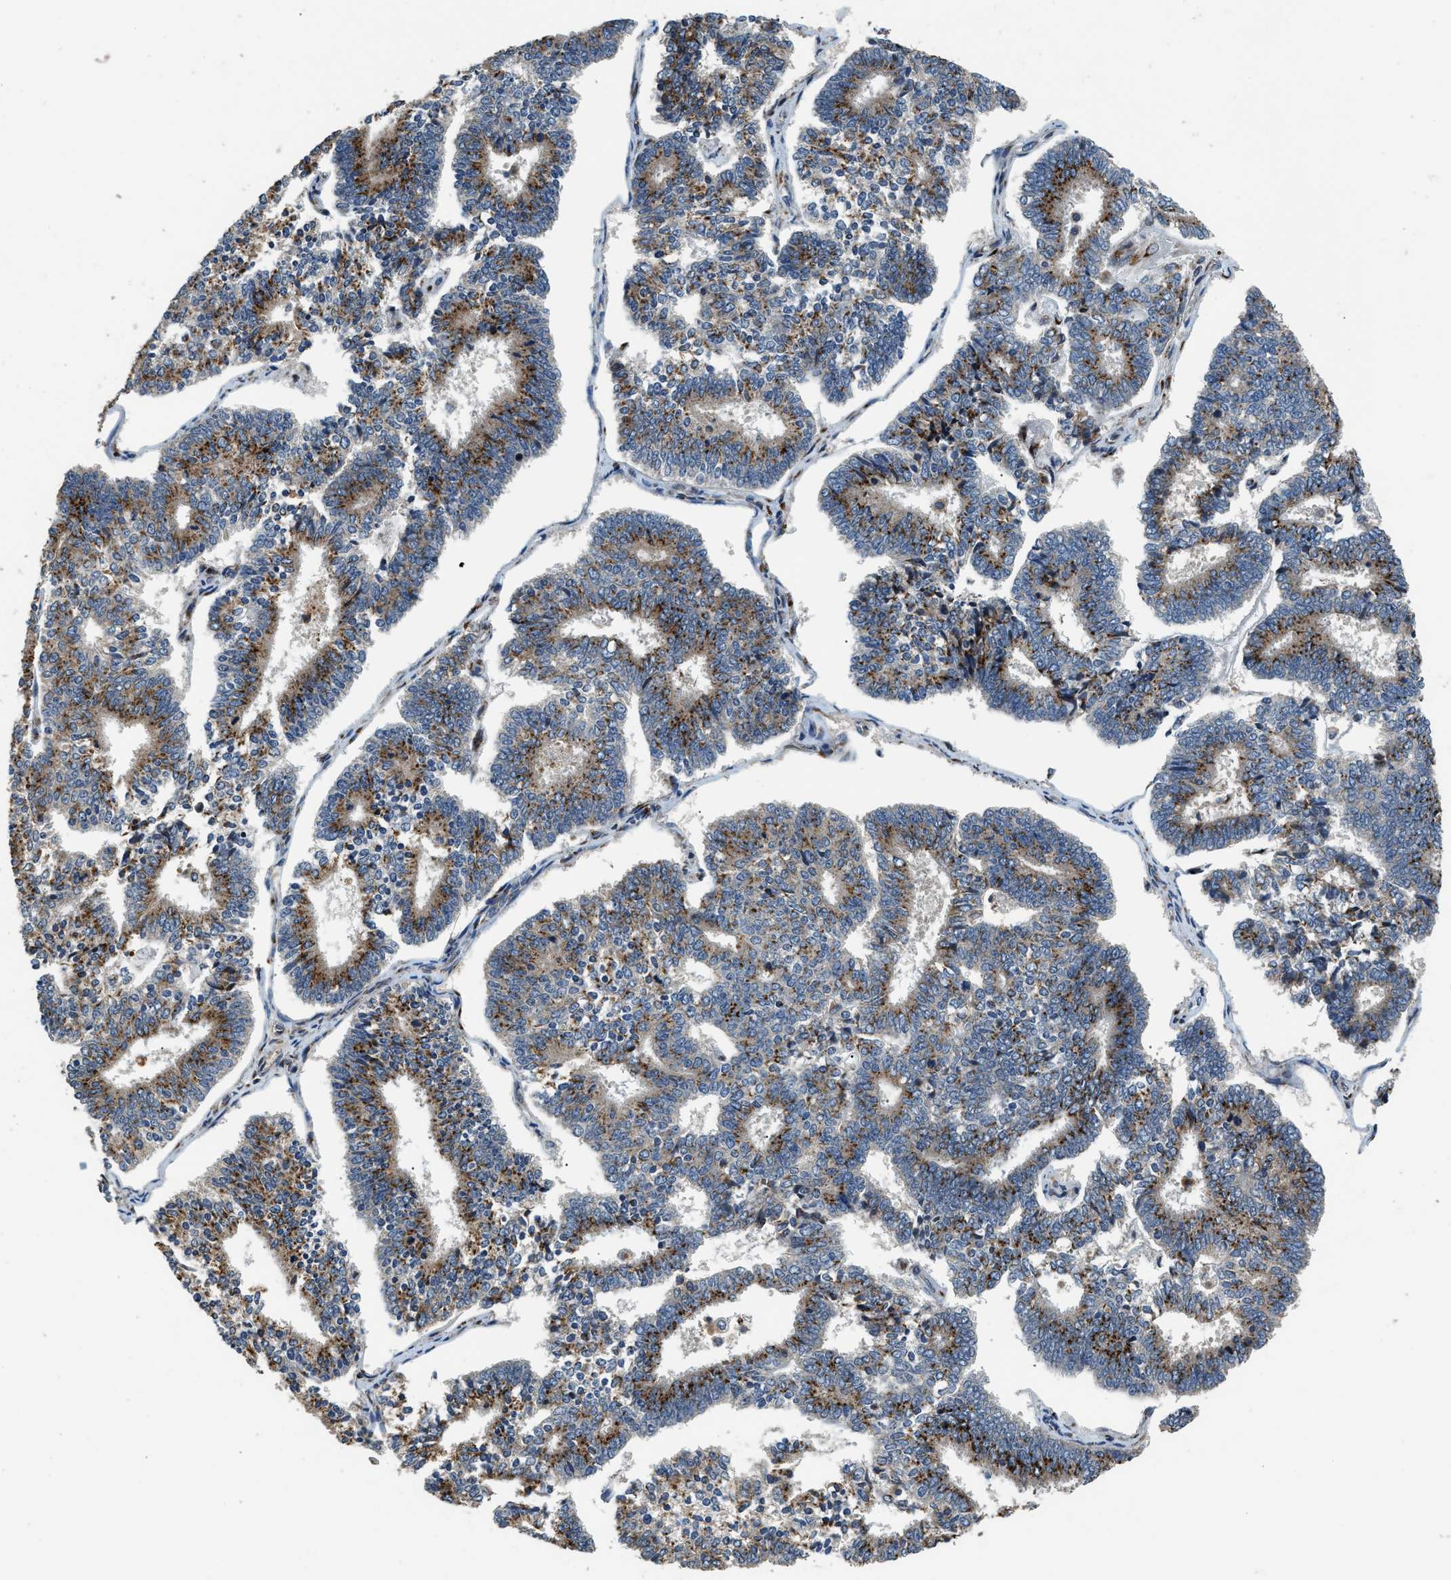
{"staining": {"intensity": "moderate", "quantity": ">75%", "location": "cytoplasmic/membranous"}, "tissue": "endometrial cancer", "cell_type": "Tumor cells", "image_type": "cancer", "snomed": [{"axis": "morphology", "description": "Adenocarcinoma, NOS"}, {"axis": "topography", "description": "Endometrium"}], "caption": "Tumor cells reveal medium levels of moderate cytoplasmic/membranous positivity in about >75% of cells in endometrial cancer (adenocarcinoma). Nuclei are stained in blue.", "gene": "FUT8", "patient": {"sex": "female", "age": 70}}